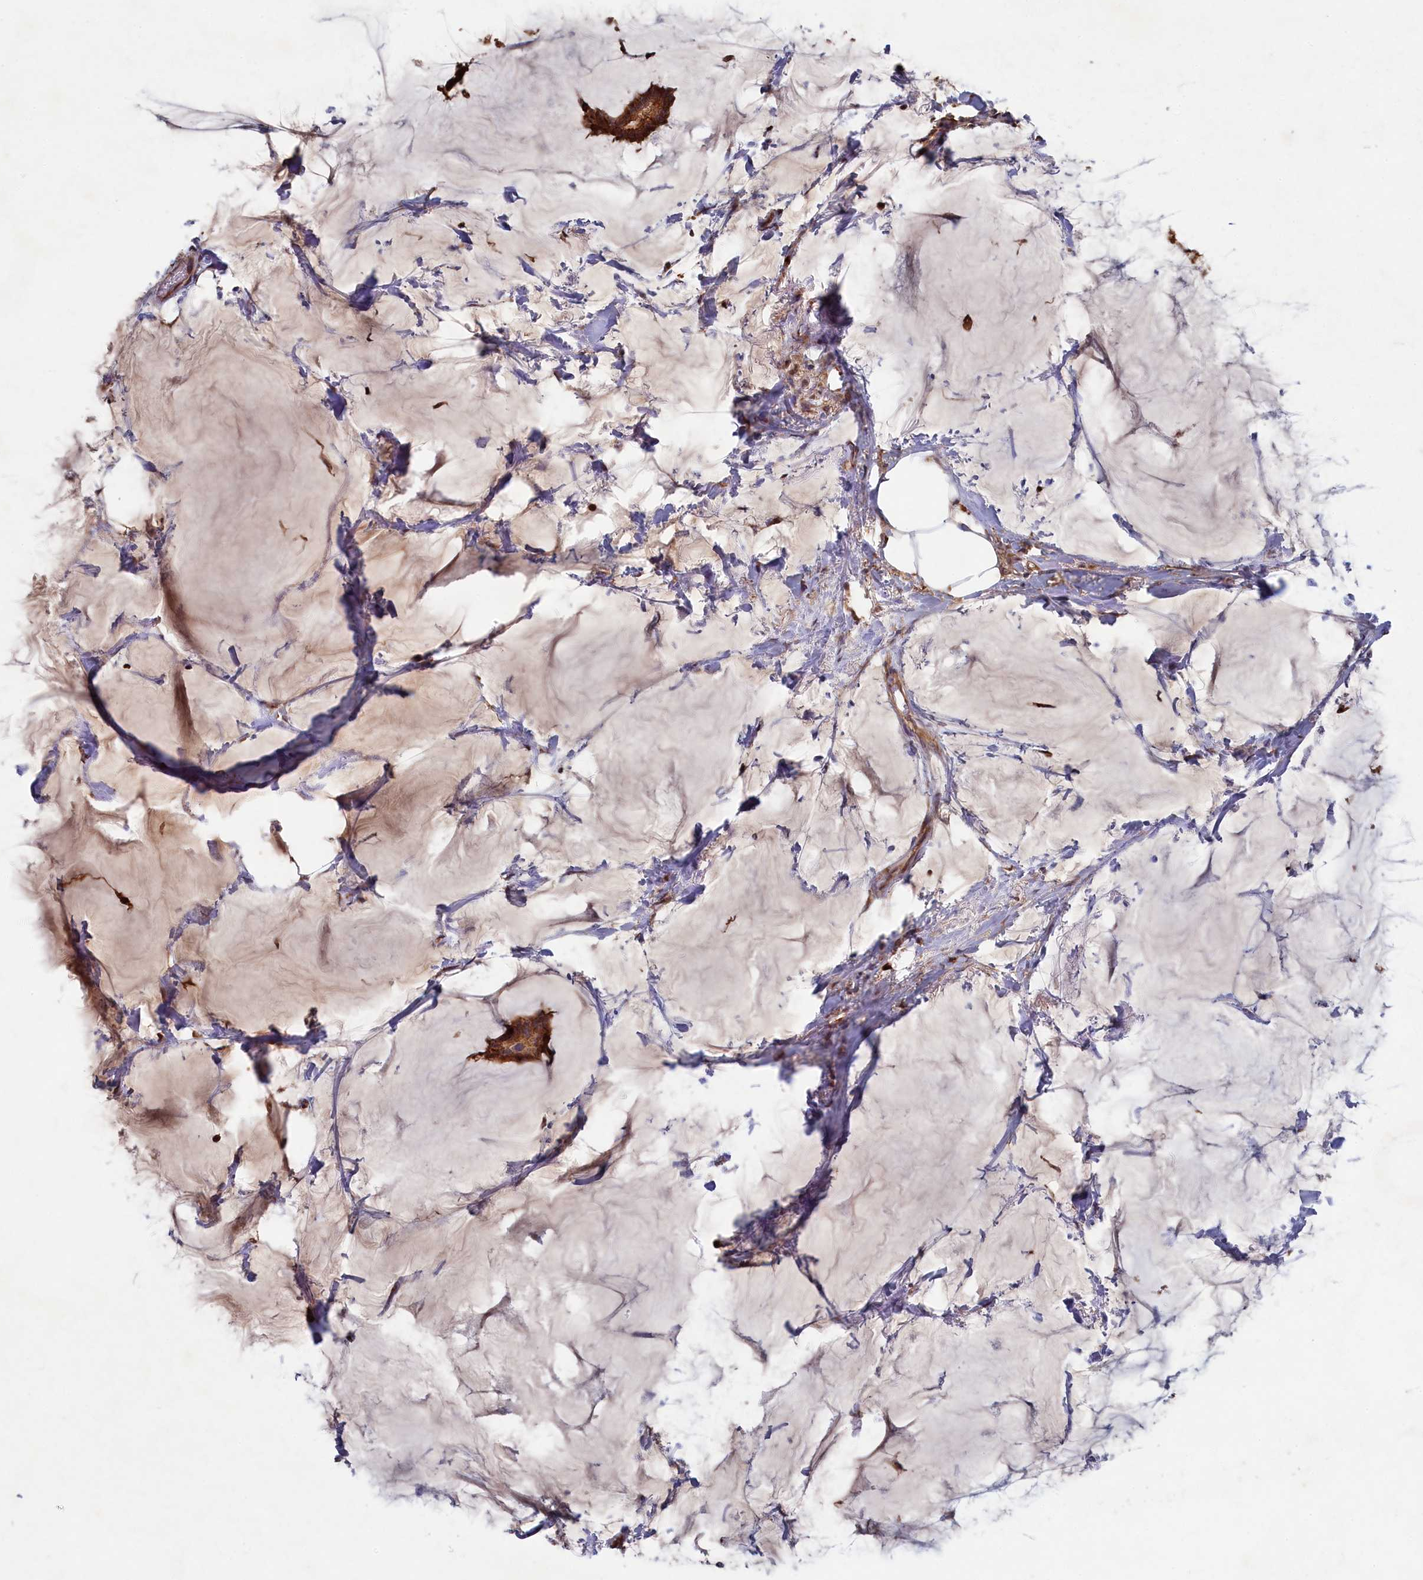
{"staining": {"intensity": "moderate", "quantity": ">75%", "location": "cytoplasmic/membranous"}, "tissue": "breast cancer", "cell_type": "Tumor cells", "image_type": "cancer", "snomed": [{"axis": "morphology", "description": "Duct carcinoma"}, {"axis": "topography", "description": "Breast"}], "caption": "Protein expression analysis of infiltrating ductal carcinoma (breast) reveals moderate cytoplasmic/membranous expression in approximately >75% of tumor cells.", "gene": "NAA60", "patient": {"sex": "female", "age": 93}}